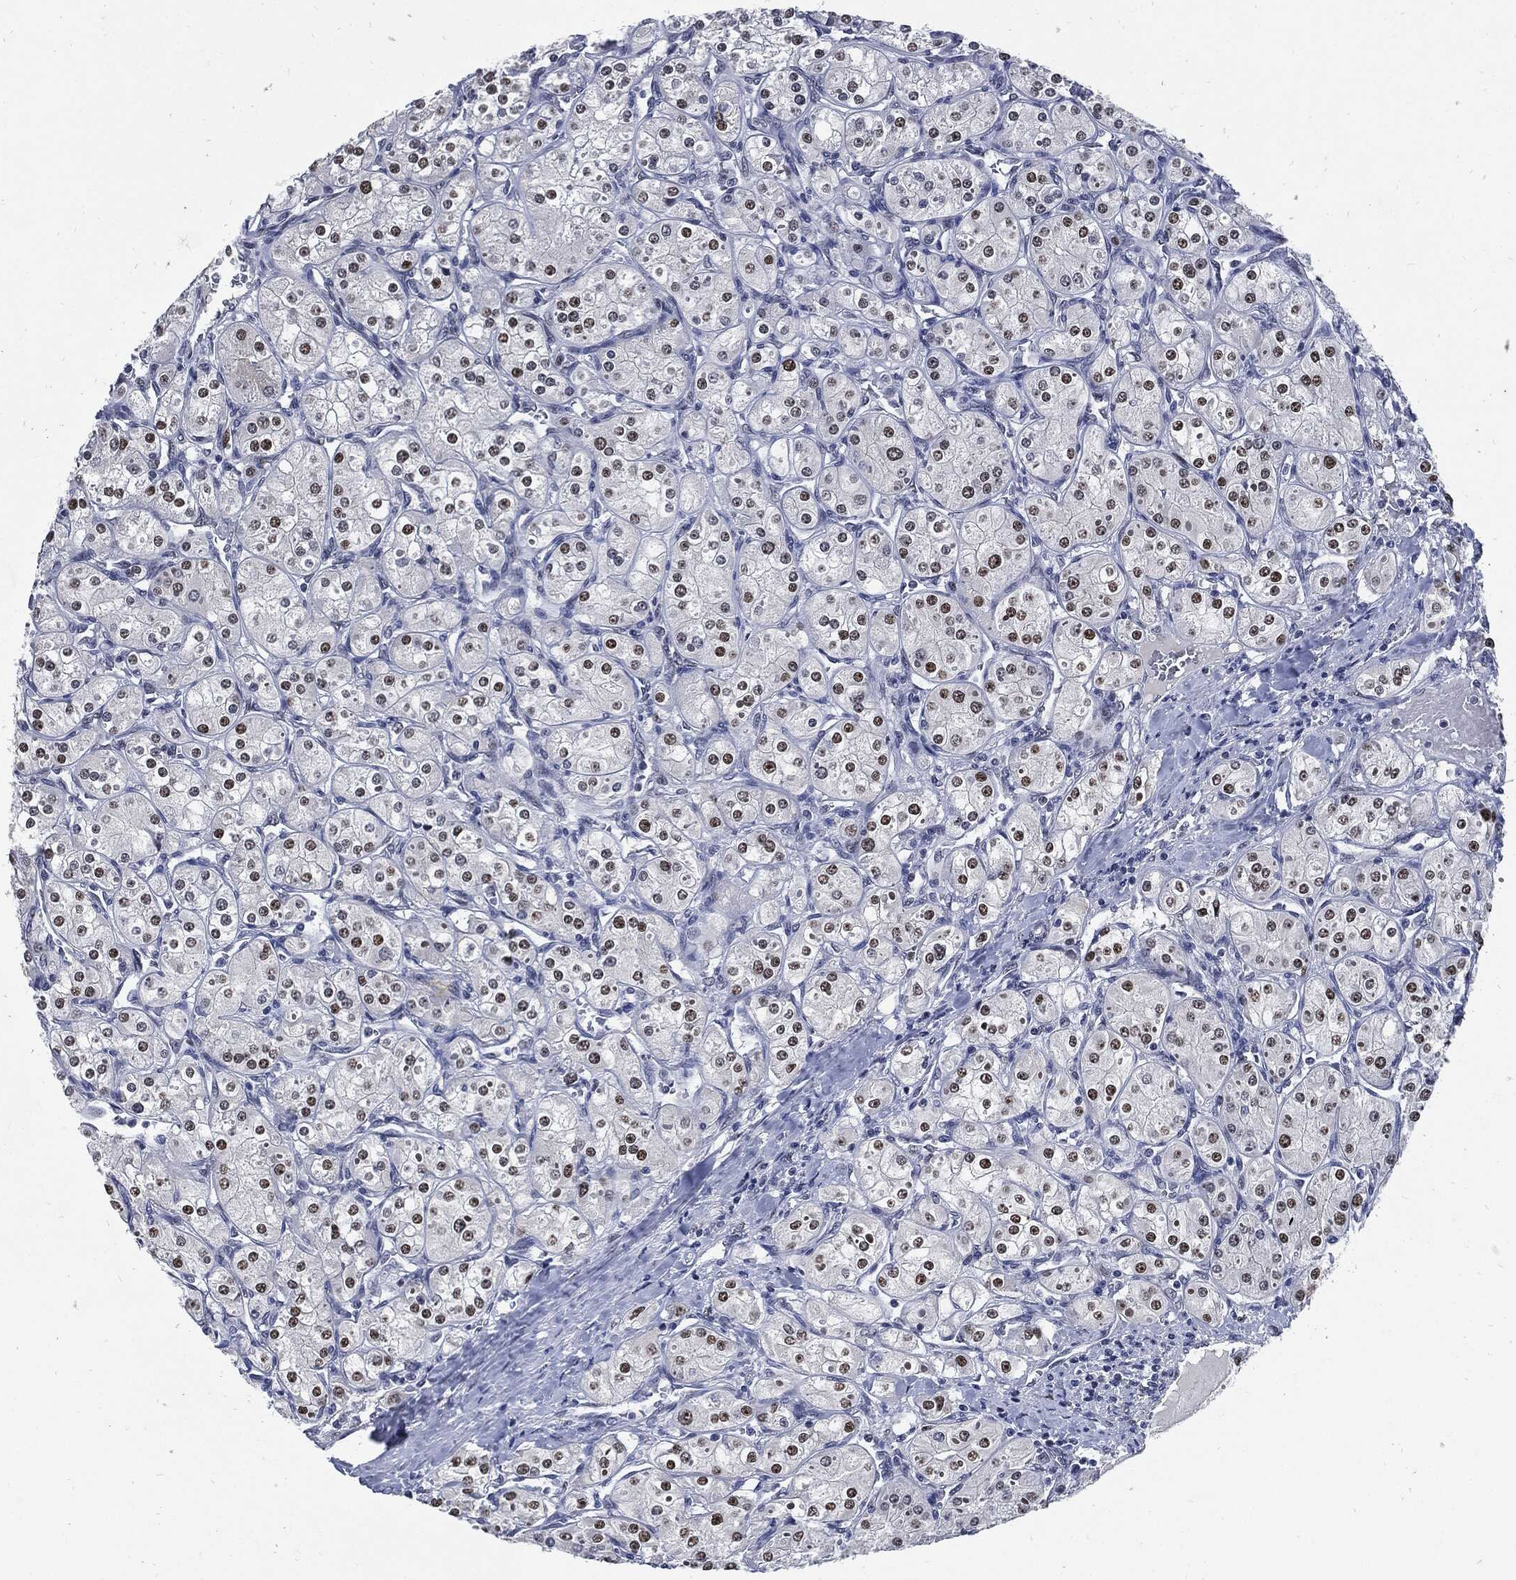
{"staining": {"intensity": "strong", "quantity": "<25%", "location": "nuclear"}, "tissue": "renal cancer", "cell_type": "Tumor cells", "image_type": "cancer", "snomed": [{"axis": "morphology", "description": "Adenocarcinoma, NOS"}, {"axis": "topography", "description": "Kidney"}], "caption": "Brown immunohistochemical staining in adenocarcinoma (renal) reveals strong nuclear expression in approximately <25% of tumor cells. Using DAB (3,3'-diaminobenzidine) (brown) and hematoxylin (blue) stains, captured at high magnification using brightfield microscopy.", "gene": "NBN", "patient": {"sex": "male", "age": 77}}